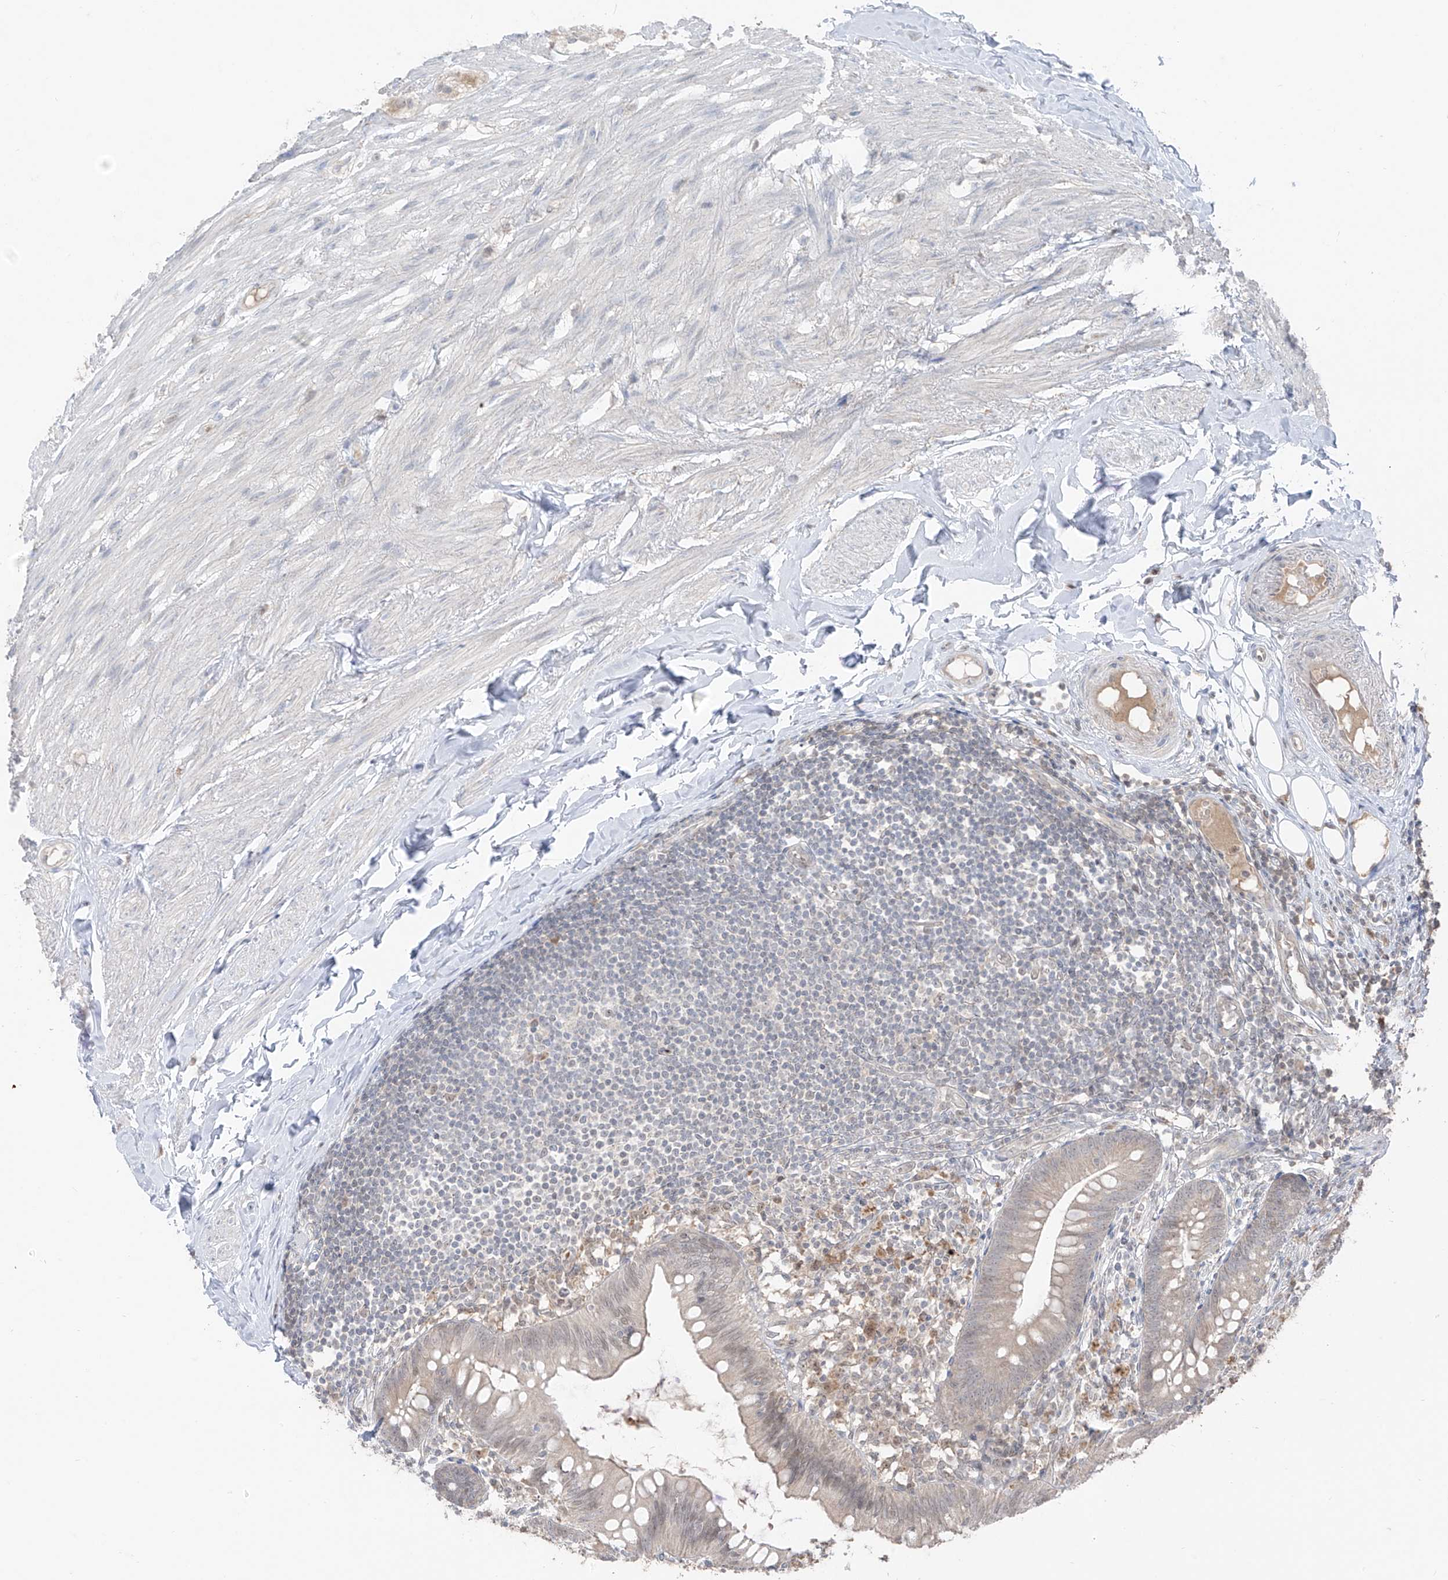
{"staining": {"intensity": "negative", "quantity": "none", "location": "none"}, "tissue": "appendix", "cell_type": "Glandular cells", "image_type": "normal", "snomed": [{"axis": "morphology", "description": "Normal tissue, NOS"}, {"axis": "topography", "description": "Appendix"}], "caption": "DAB immunohistochemical staining of unremarkable appendix shows no significant positivity in glandular cells. Nuclei are stained in blue.", "gene": "COLGALT2", "patient": {"sex": "female", "age": 62}}